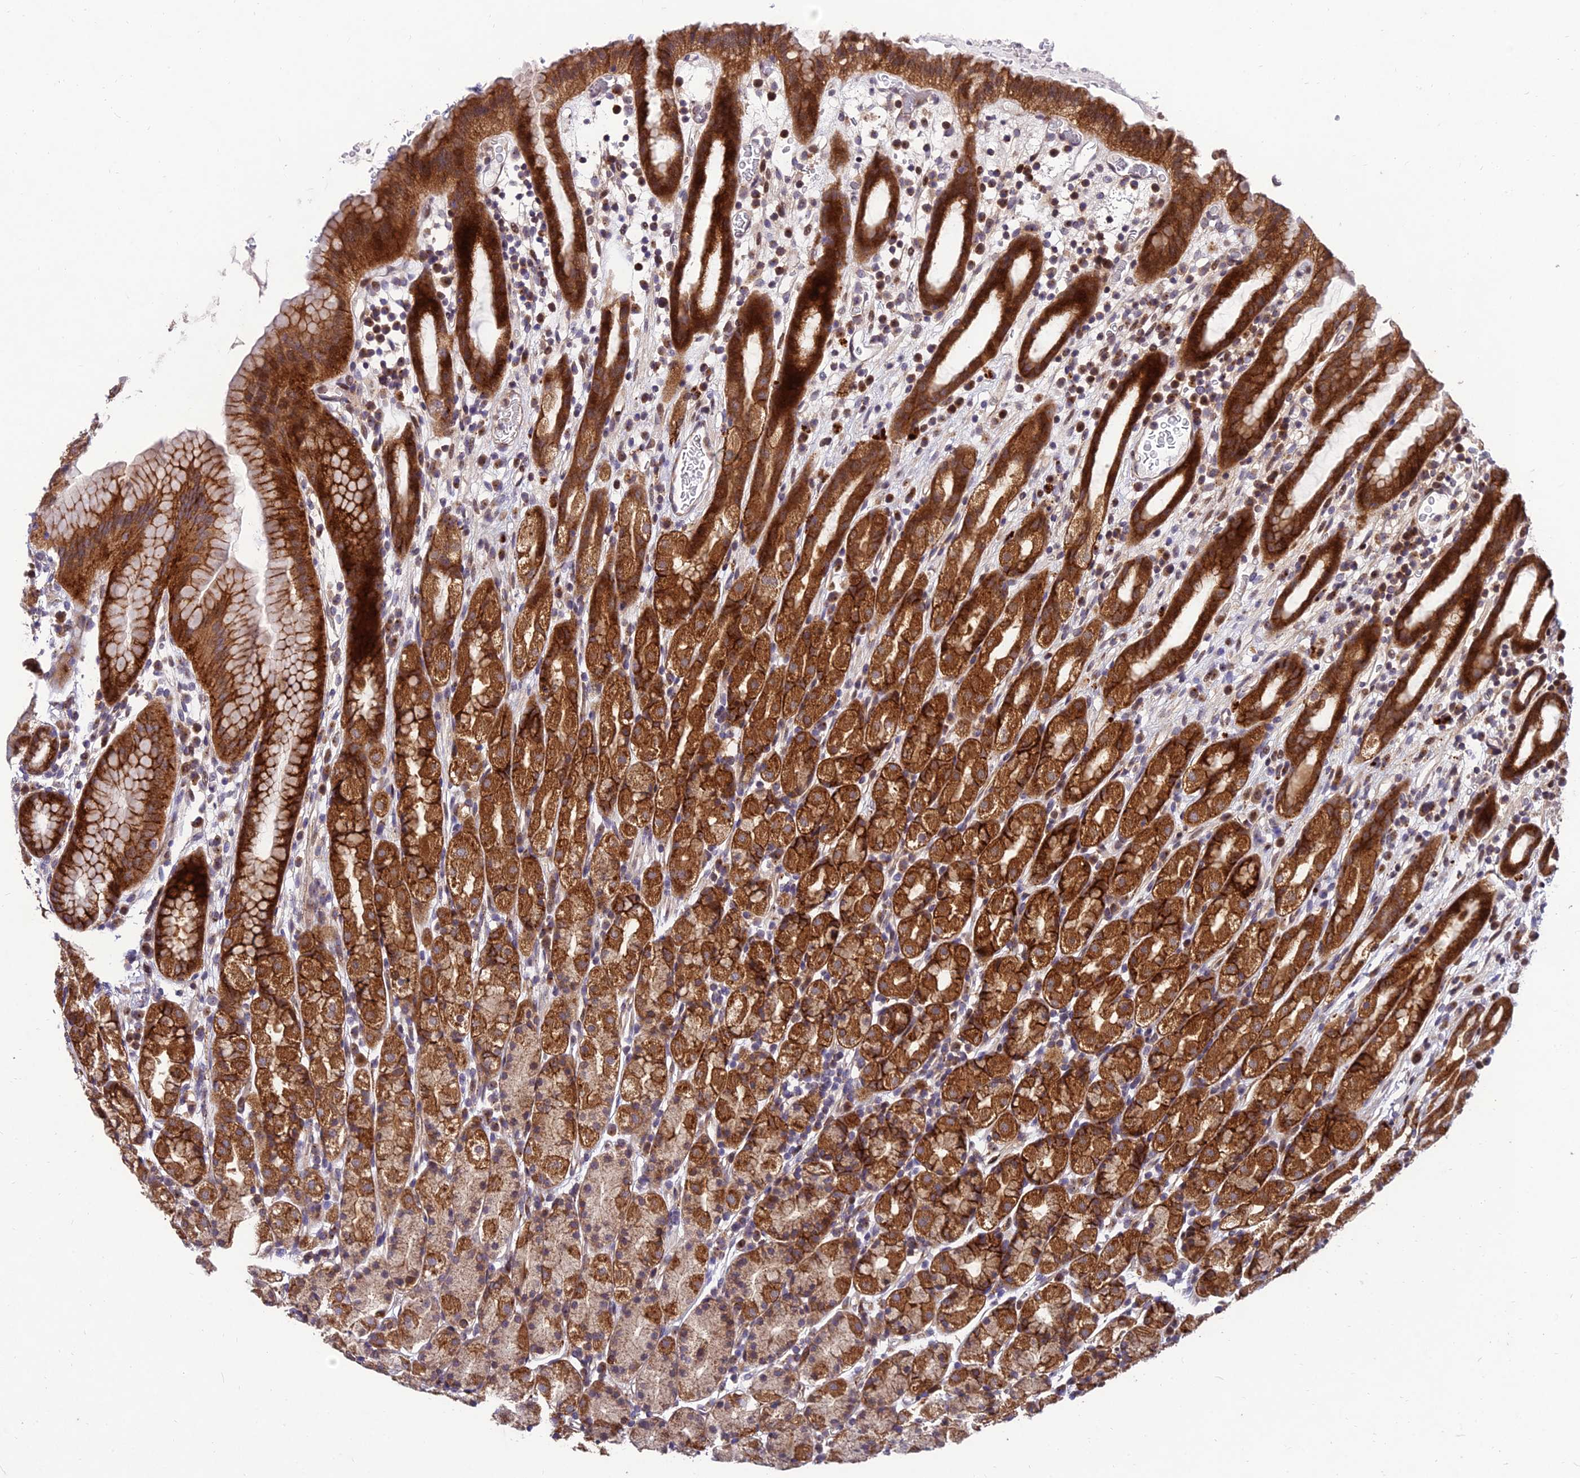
{"staining": {"intensity": "strong", "quantity": ">75%", "location": "cytoplasmic/membranous"}, "tissue": "stomach", "cell_type": "Glandular cells", "image_type": "normal", "snomed": [{"axis": "morphology", "description": "Normal tissue, NOS"}, {"axis": "topography", "description": "Stomach, upper"}], "caption": "Immunohistochemistry image of normal stomach stained for a protein (brown), which demonstrates high levels of strong cytoplasmic/membranous positivity in about >75% of glandular cells.", "gene": "MKKS", "patient": {"sex": "male", "age": 47}}